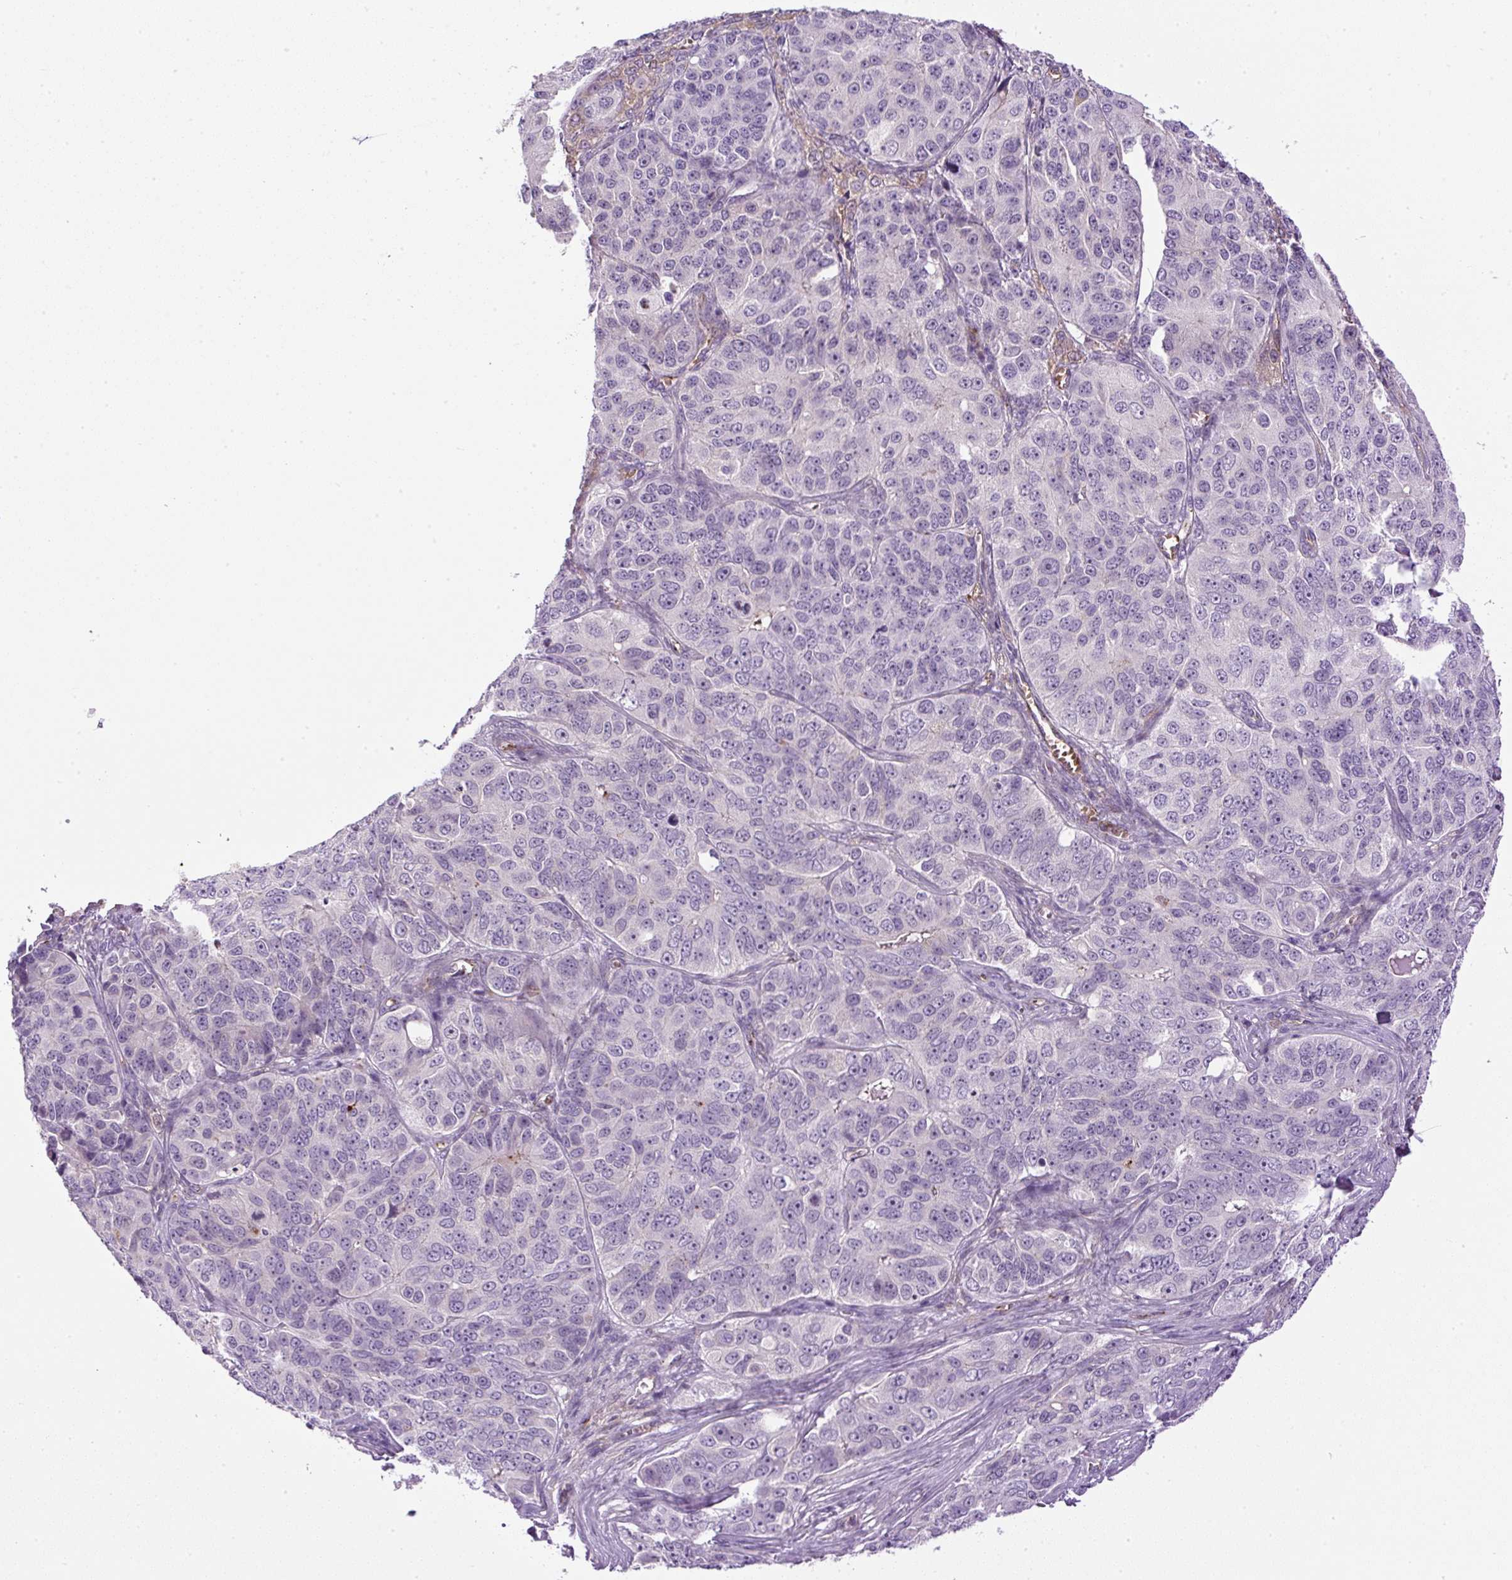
{"staining": {"intensity": "negative", "quantity": "none", "location": "none"}, "tissue": "ovarian cancer", "cell_type": "Tumor cells", "image_type": "cancer", "snomed": [{"axis": "morphology", "description": "Carcinoma, endometroid"}, {"axis": "topography", "description": "Ovary"}], "caption": "Tumor cells show no significant staining in ovarian endometroid carcinoma. (DAB immunohistochemistry (IHC), high magnification).", "gene": "LEFTY2", "patient": {"sex": "female", "age": 51}}